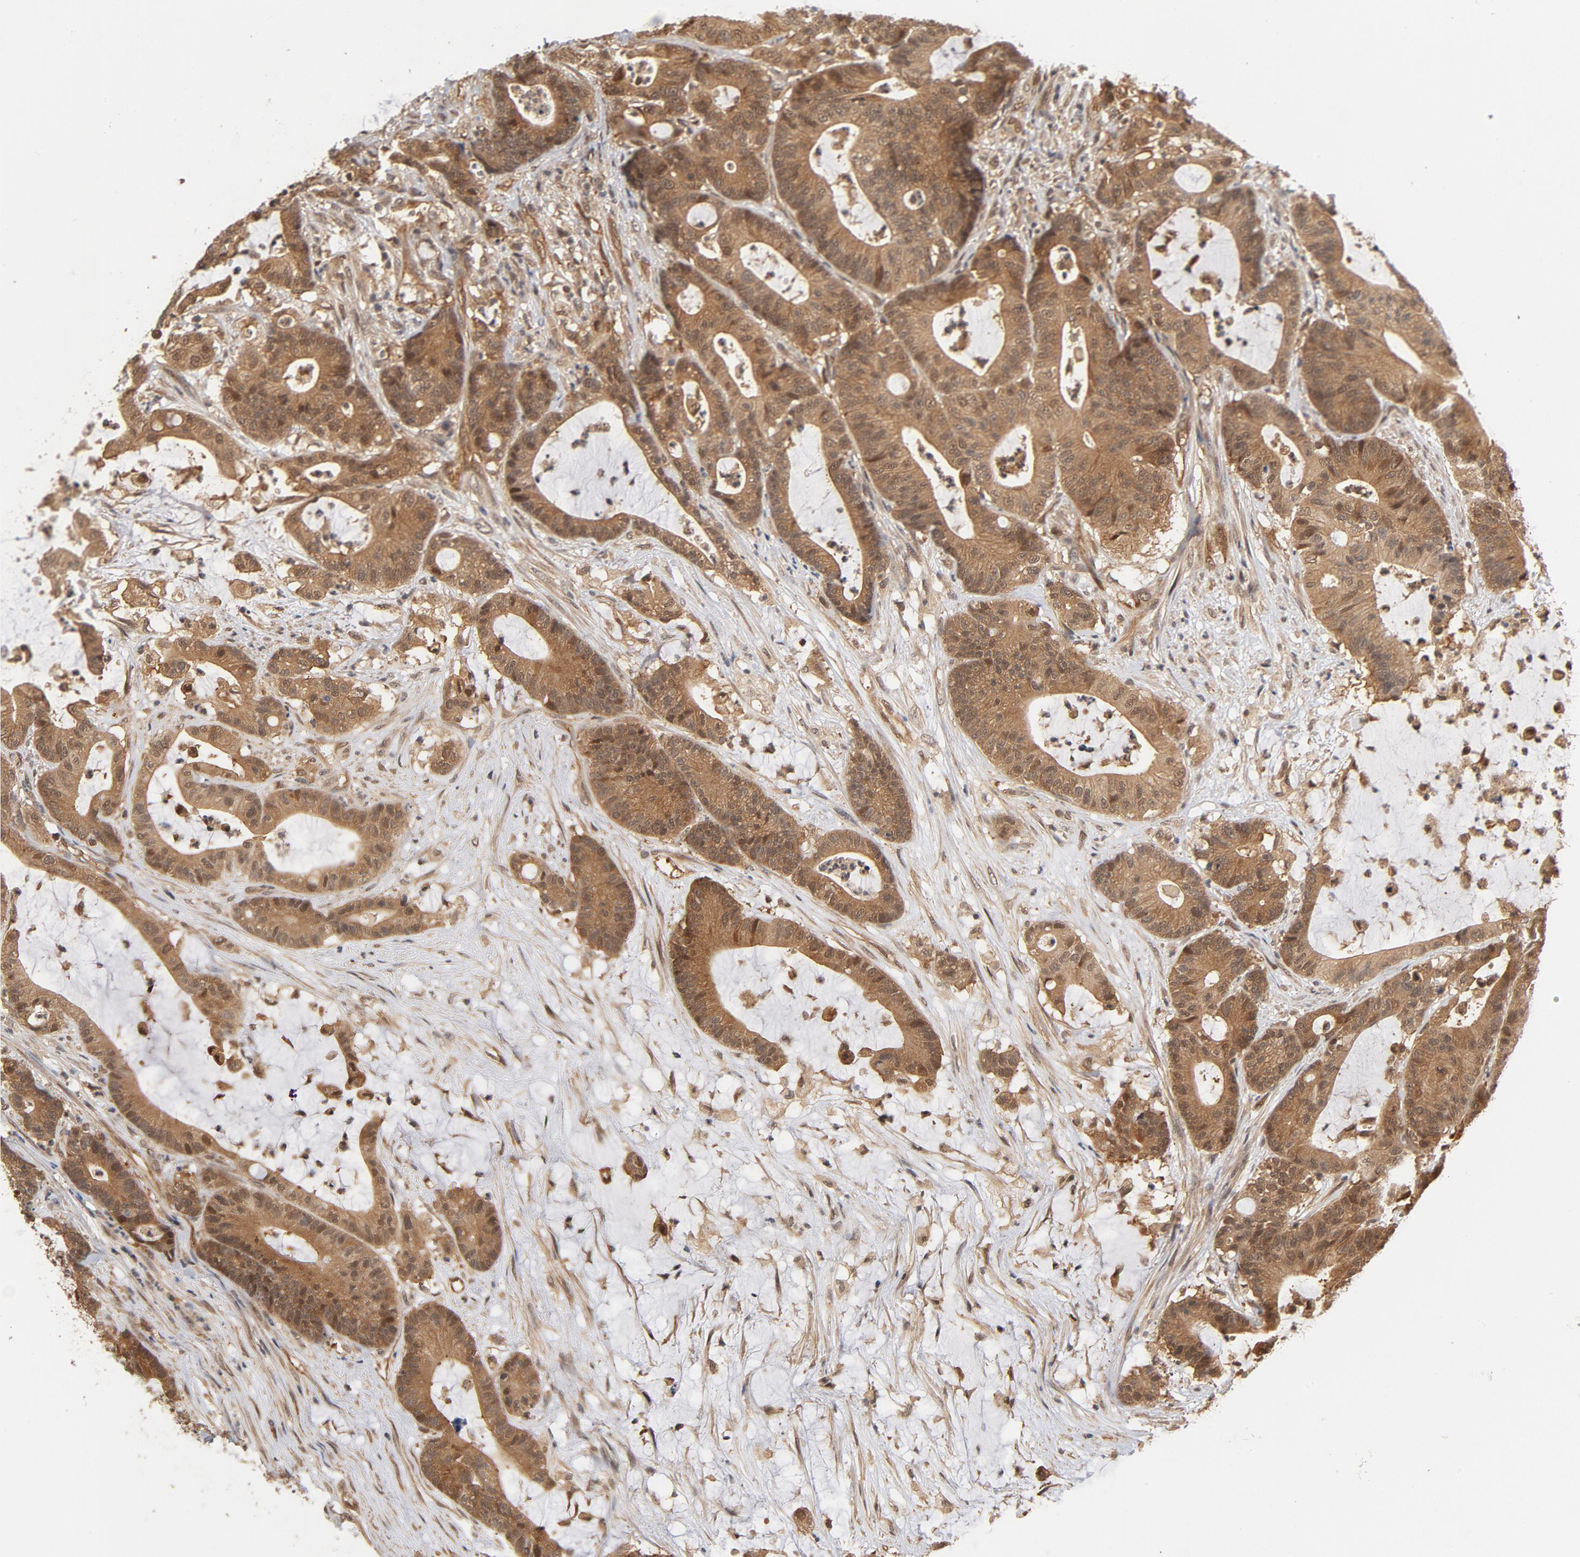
{"staining": {"intensity": "moderate", "quantity": ">75%", "location": "cytoplasmic/membranous,nuclear"}, "tissue": "colorectal cancer", "cell_type": "Tumor cells", "image_type": "cancer", "snomed": [{"axis": "morphology", "description": "Adenocarcinoma, NOS"}, {"axis": "topography", "description": "Colon"}], "caption": "Protein staining of colorectal cancer (adenocarcinoma) tissue displays moderate cytoplasmic/membranous and nuclear staining in approximately >75% of tumor cells.", "gene": "CDC37", "patient": {"sex": "female", "age": 84}}